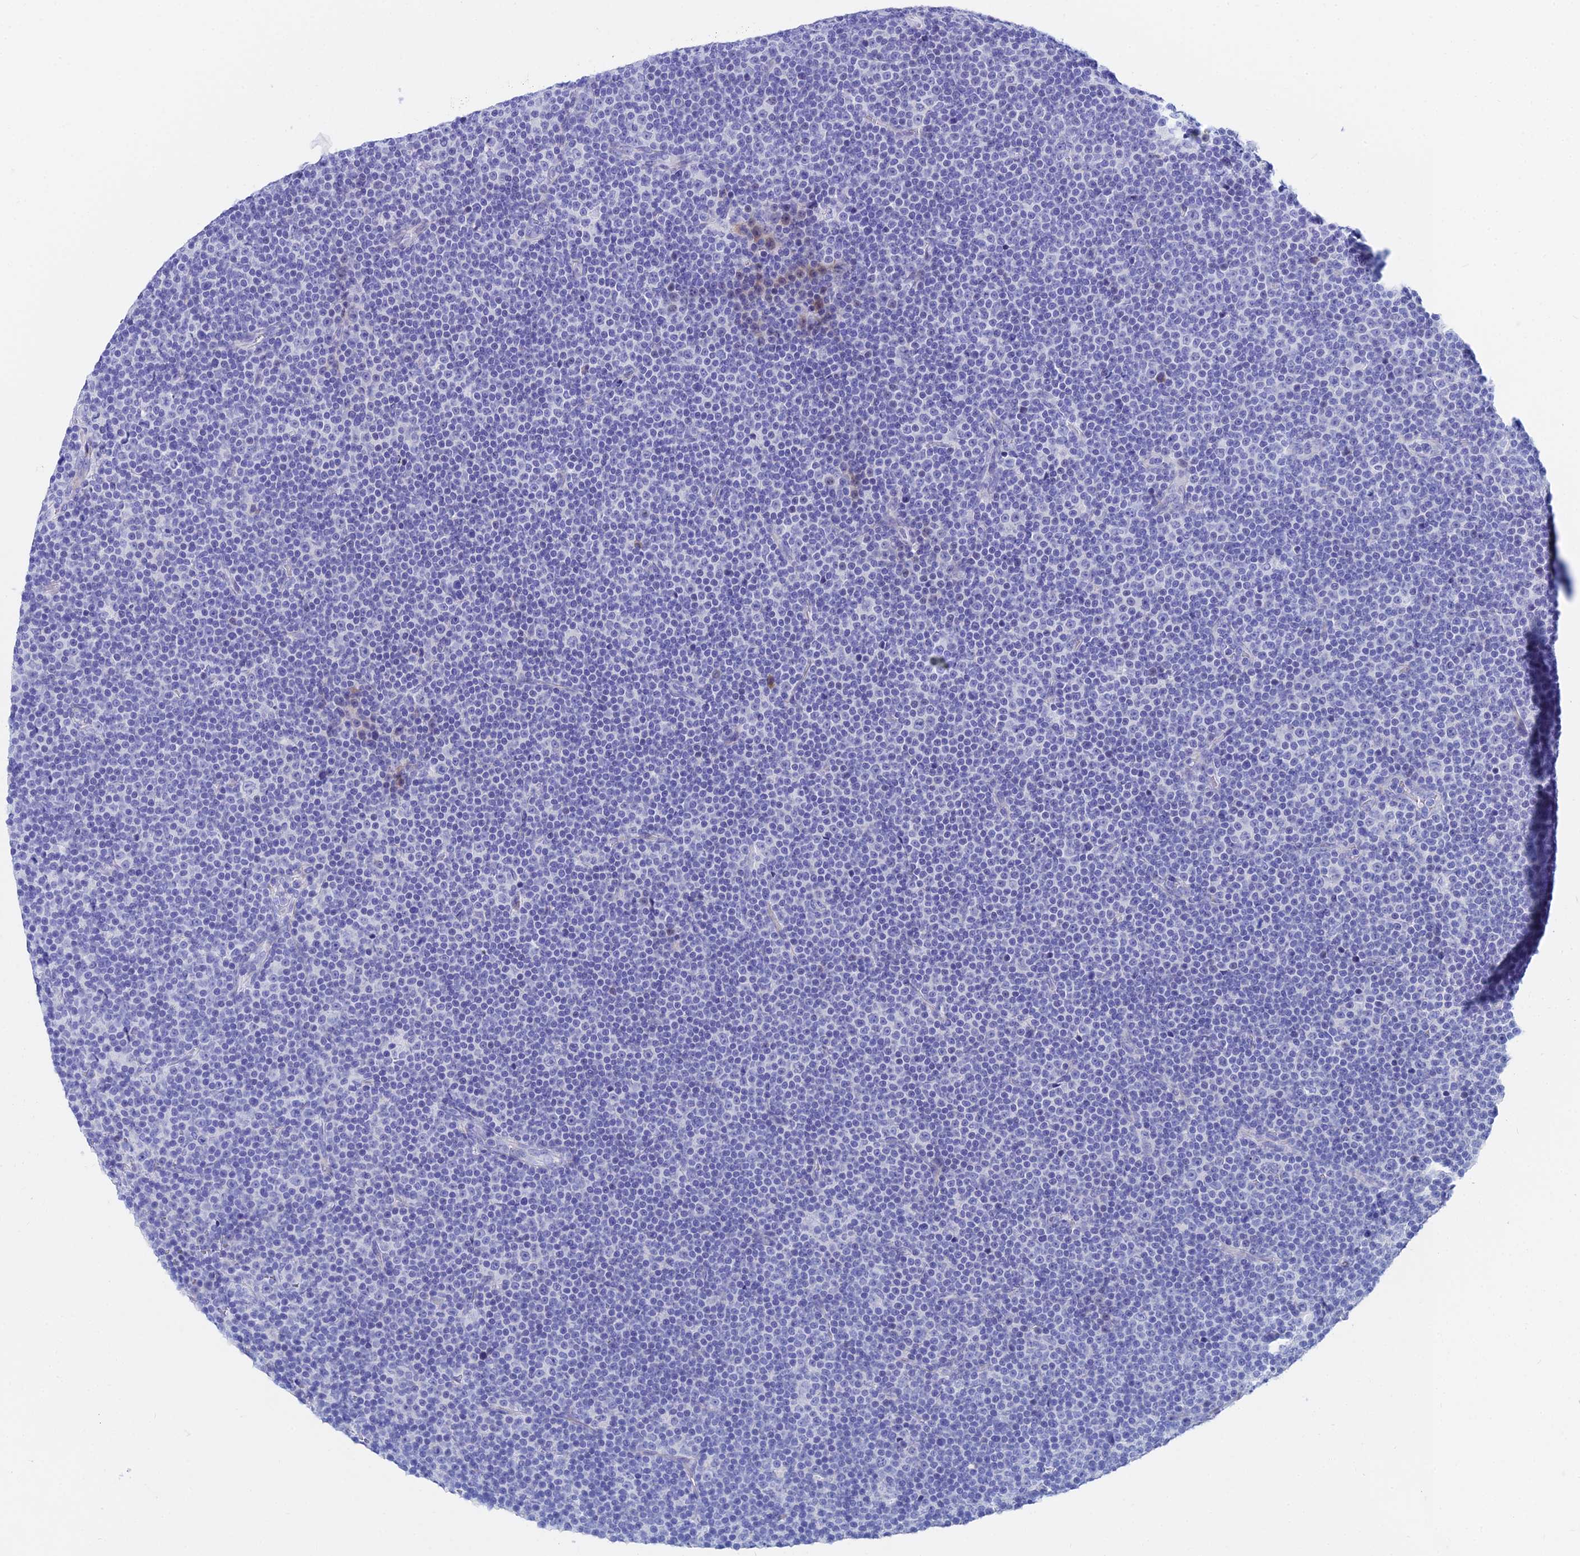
{"staining": {"intensity": "negative", "quantity": "none", "location": "none"}, "tissue": "lymphoma", "cell_type": "Tumor cells", "image_type": "cancer", "snomed": [{"axis": "morphology", "description": "Malignant lymphoma, non-Hodgkin's type, Low grade"}, {"axis": "topography", "description": "Lymph node"}], "caption": "IHC of human lymphoma shows no staining in tumor cells. Brightfield microscopy of IHC stained with DAB (brown) and hematoxylin (blue), captured at high magnification.", "gene": "HSPA1L", "patient": {"sex": "female", "age": 67}}